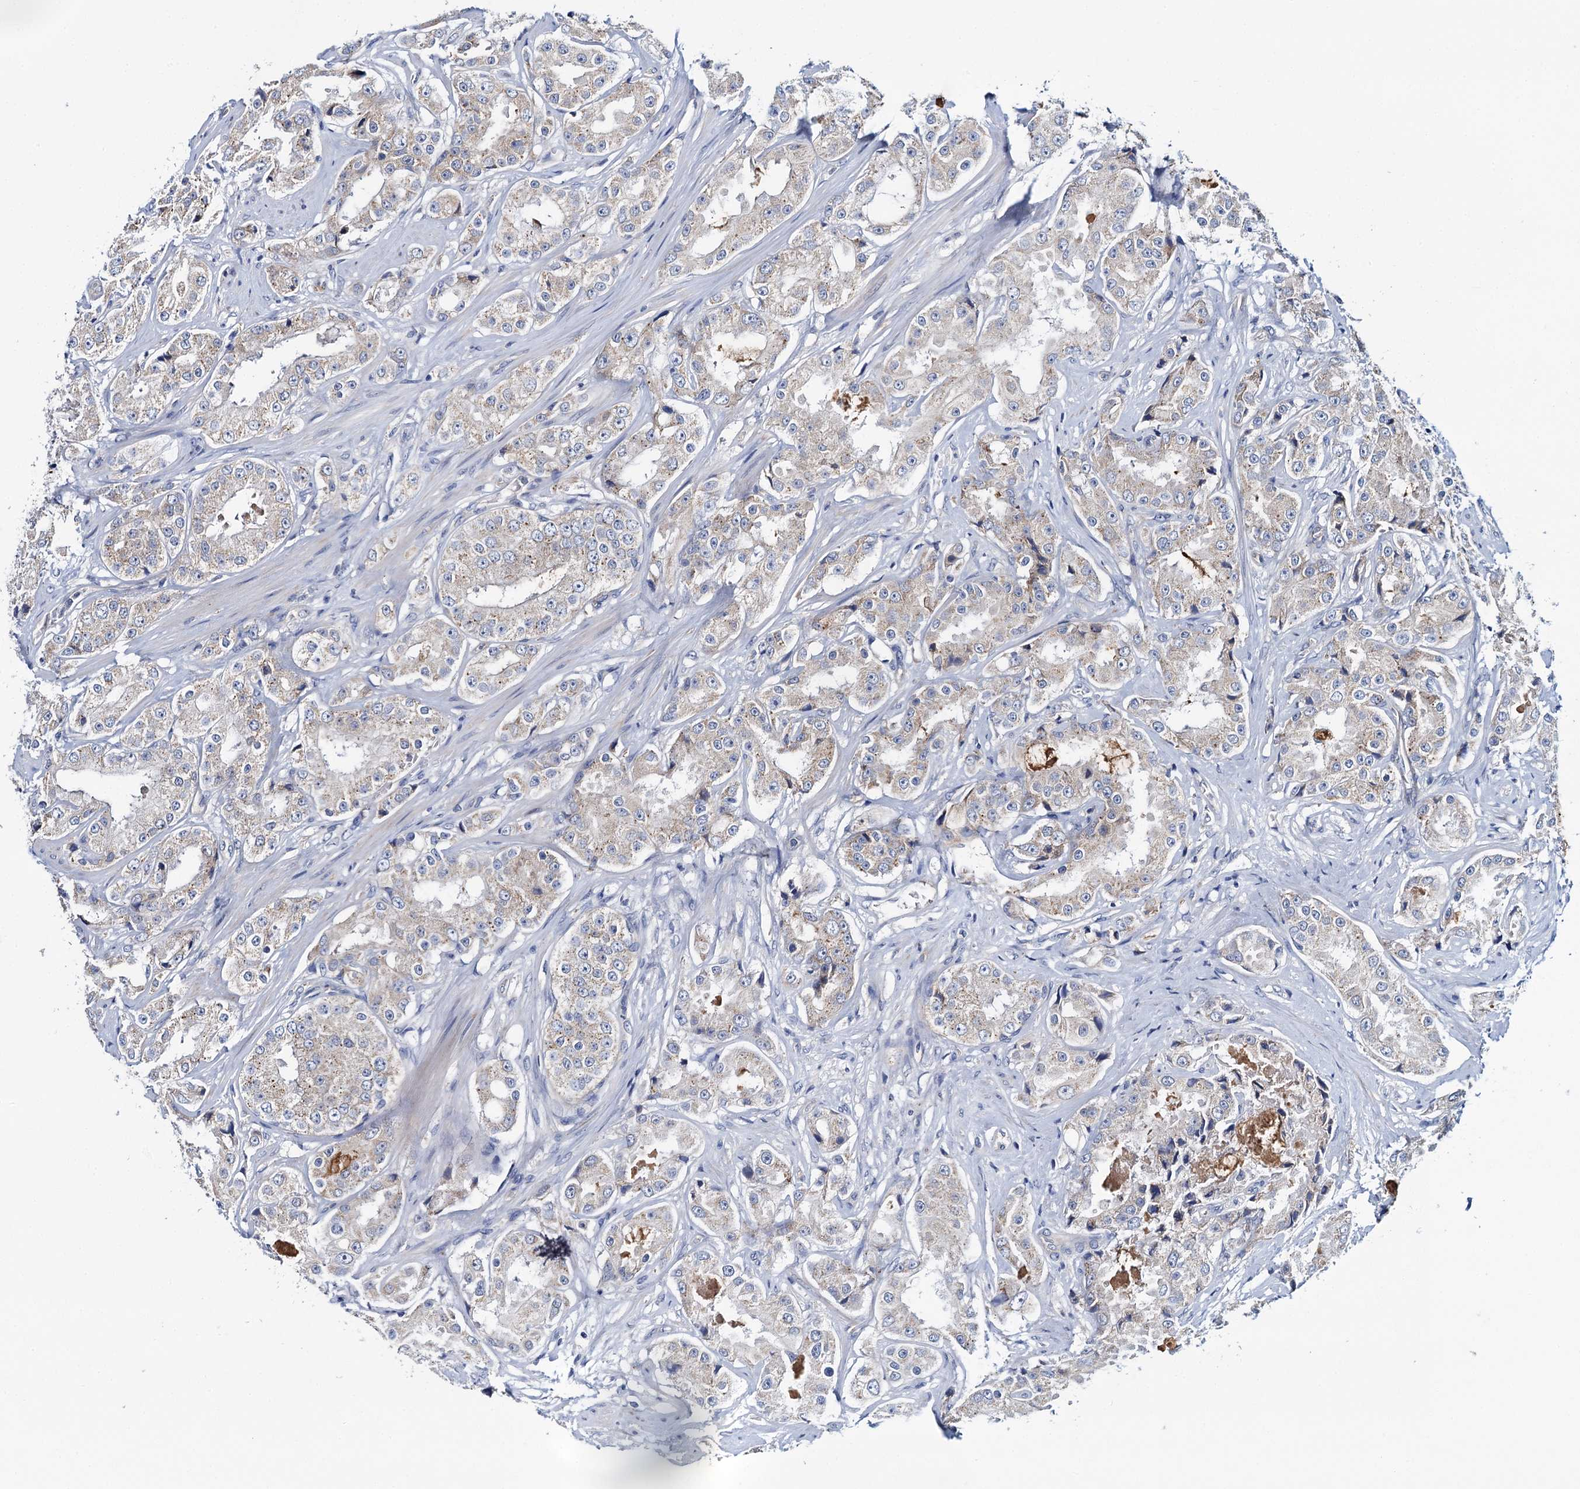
{"staining": {"intensity": "negative", "quantity": "none", "location": "none"}, "tissue": "prostate cancer", "cell_type": "Tumor cells", "image_type": "cancer", "snomed": [{"axis": "morphology", "description": "Adenocarcinoma, High grade"}, {"axis": "topography", "description": "Prostate"}], "caption": "Adenocarcinoma (high-grade) (prostate) stained for a protein using immunohistochemistry (IHC) reveals no positivity tumor cells.", "gene": "CEP295", "patient": {"sex": "male", "age": 73}}